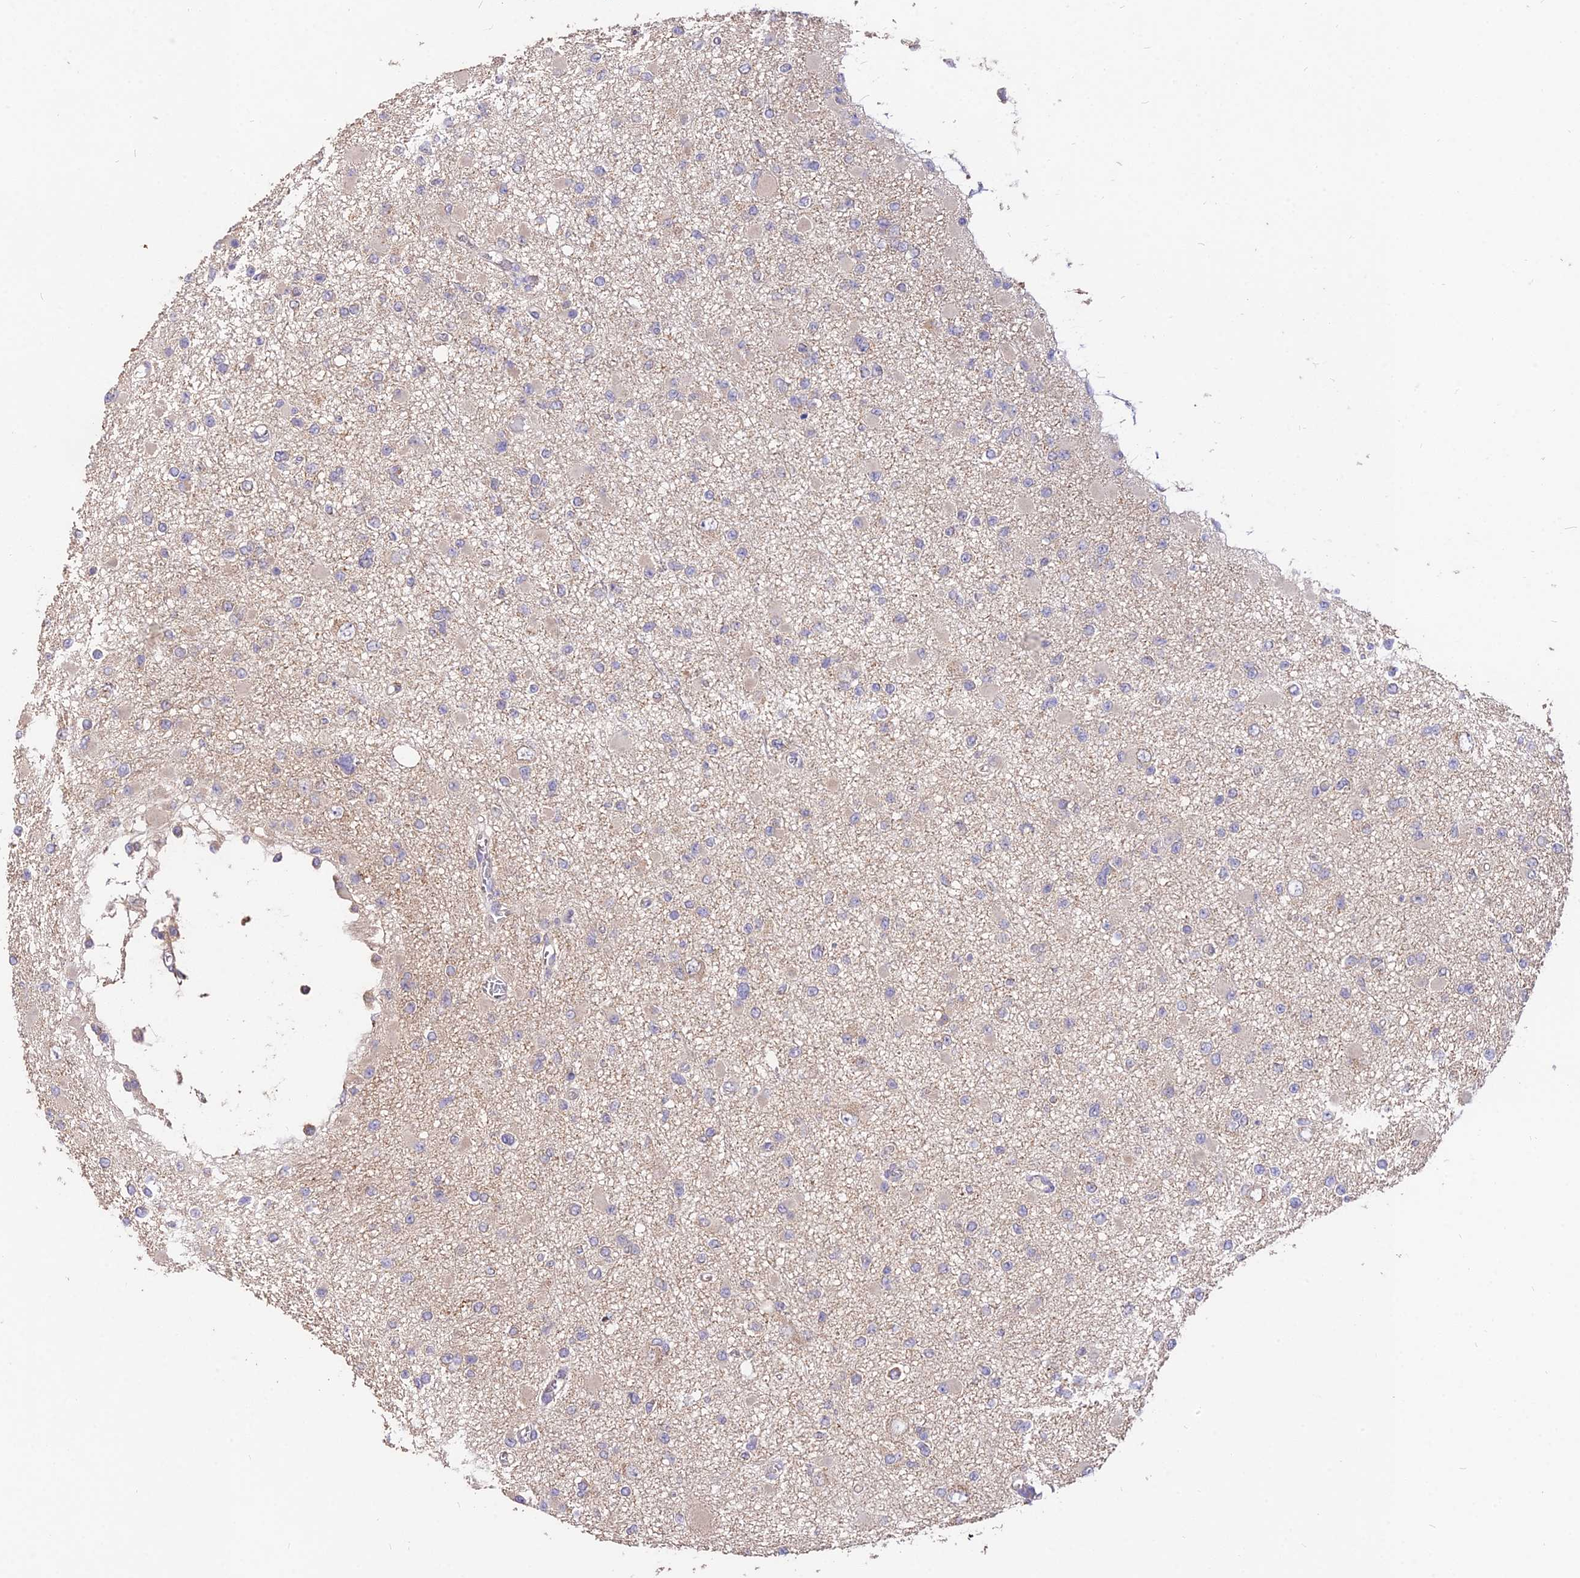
{"staining": {"intensity": "weak", "quantity": "<25%", "location": "cytoplasmic/membranous"}, "tissue": "glioma", "cell_type": "Tumor cells", "image_type": "cancer", "snomed": [{"axis": "morphology", "description": "Glioma, malignant, Low grade"}, {"axis": "topography", "description": "Brain"}], "caption": "The micrograph reveals no significant positivity in tumor cells of glioma. (Immunohistochemistry, brightfield microscopy, high magnification).", "gene": "SDHD", "patient": {"sex": "female", "age": 22}}